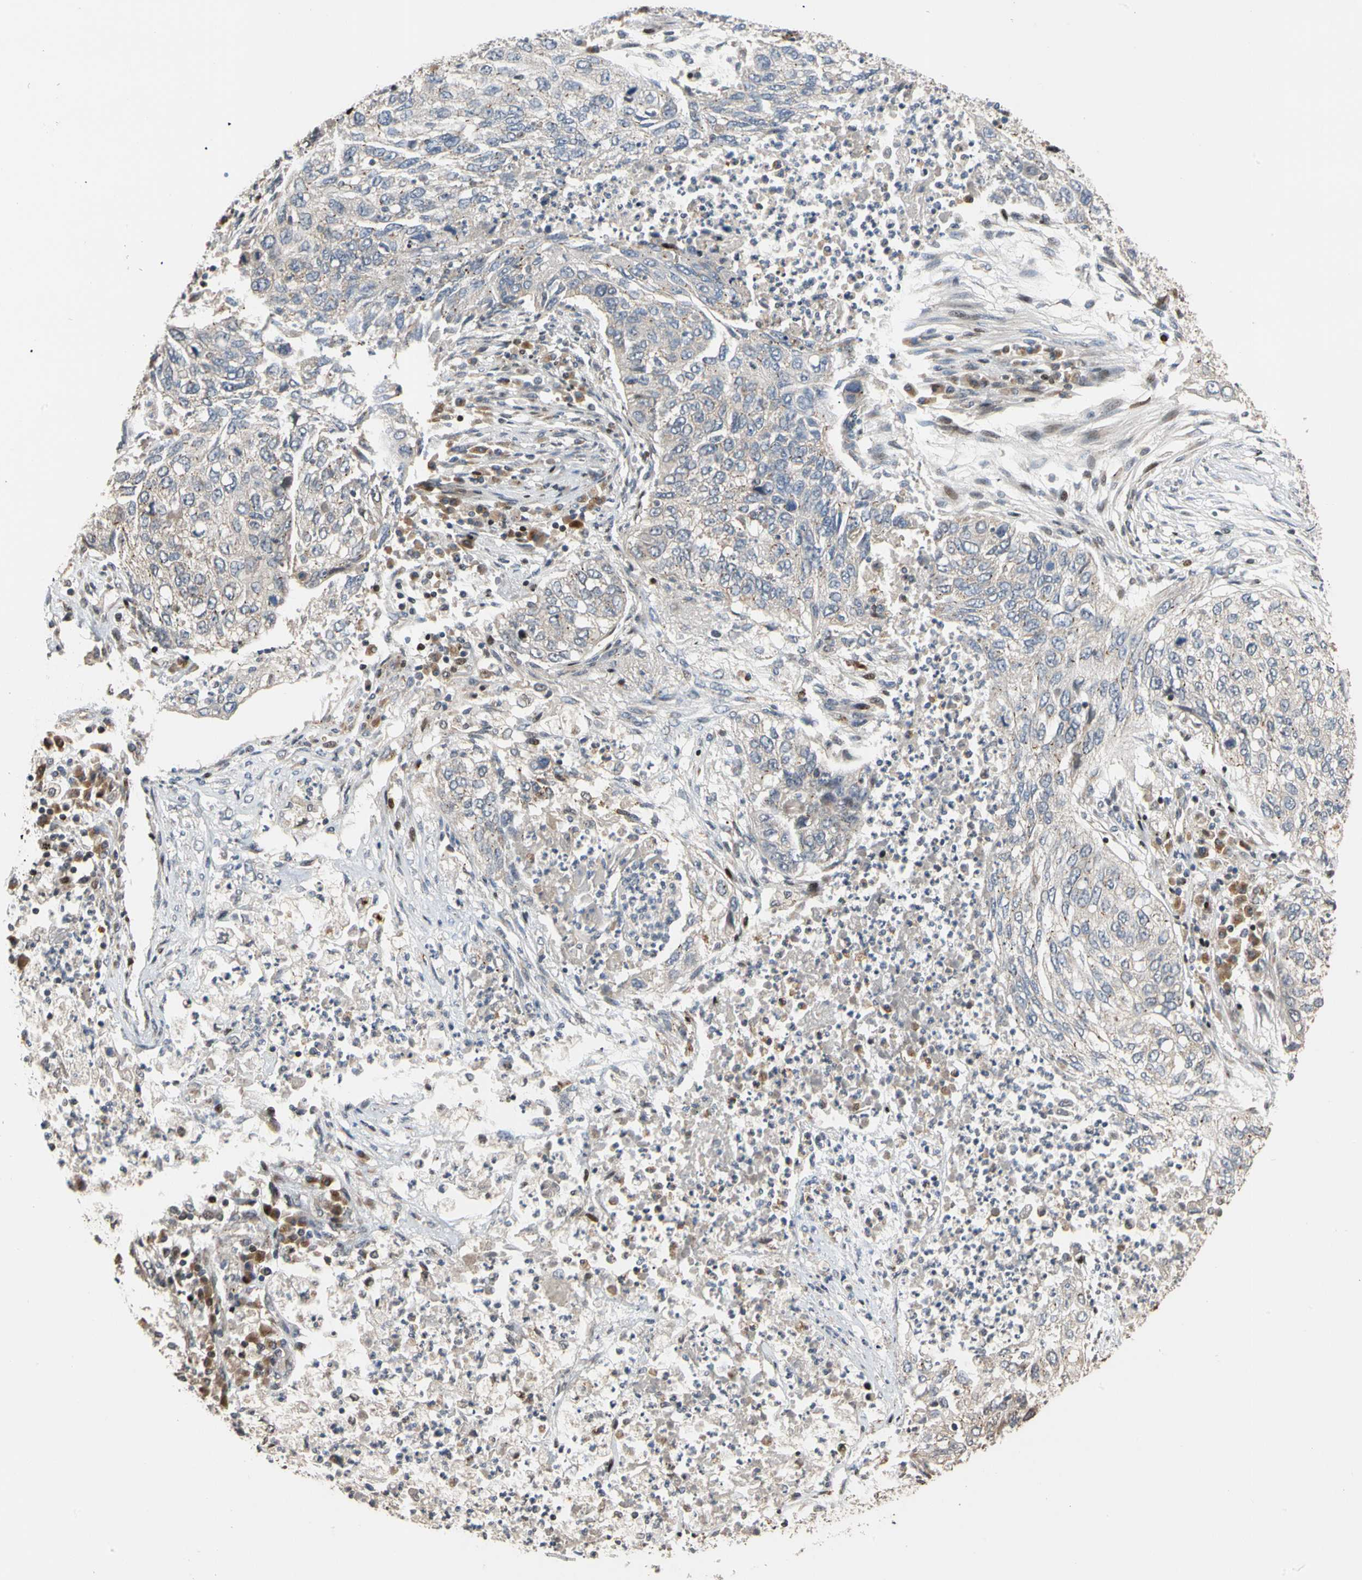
{"staining": {"intensity": "weak", "quantity": "<25%", "location": "cytoplasmic/membranous"}, "tissue": "lung cancer", "cell_type": "Tumor cells", "image_type": "cancer", "snomed": [{"axis": "morphology", "description": "Squamous cell carcinoma, NOS"}, {"axis": "topography", "description": "Lung"}], "caption": "High magnification brightfield microscopy of squamous cell carcinoma (lung) stained with DAB (brown) and counterstained with hematoxylin (blue): tumor cells show no significant positivity.", "gene": "IP6K2", "patient": {"sex": "female", "age": 63}}